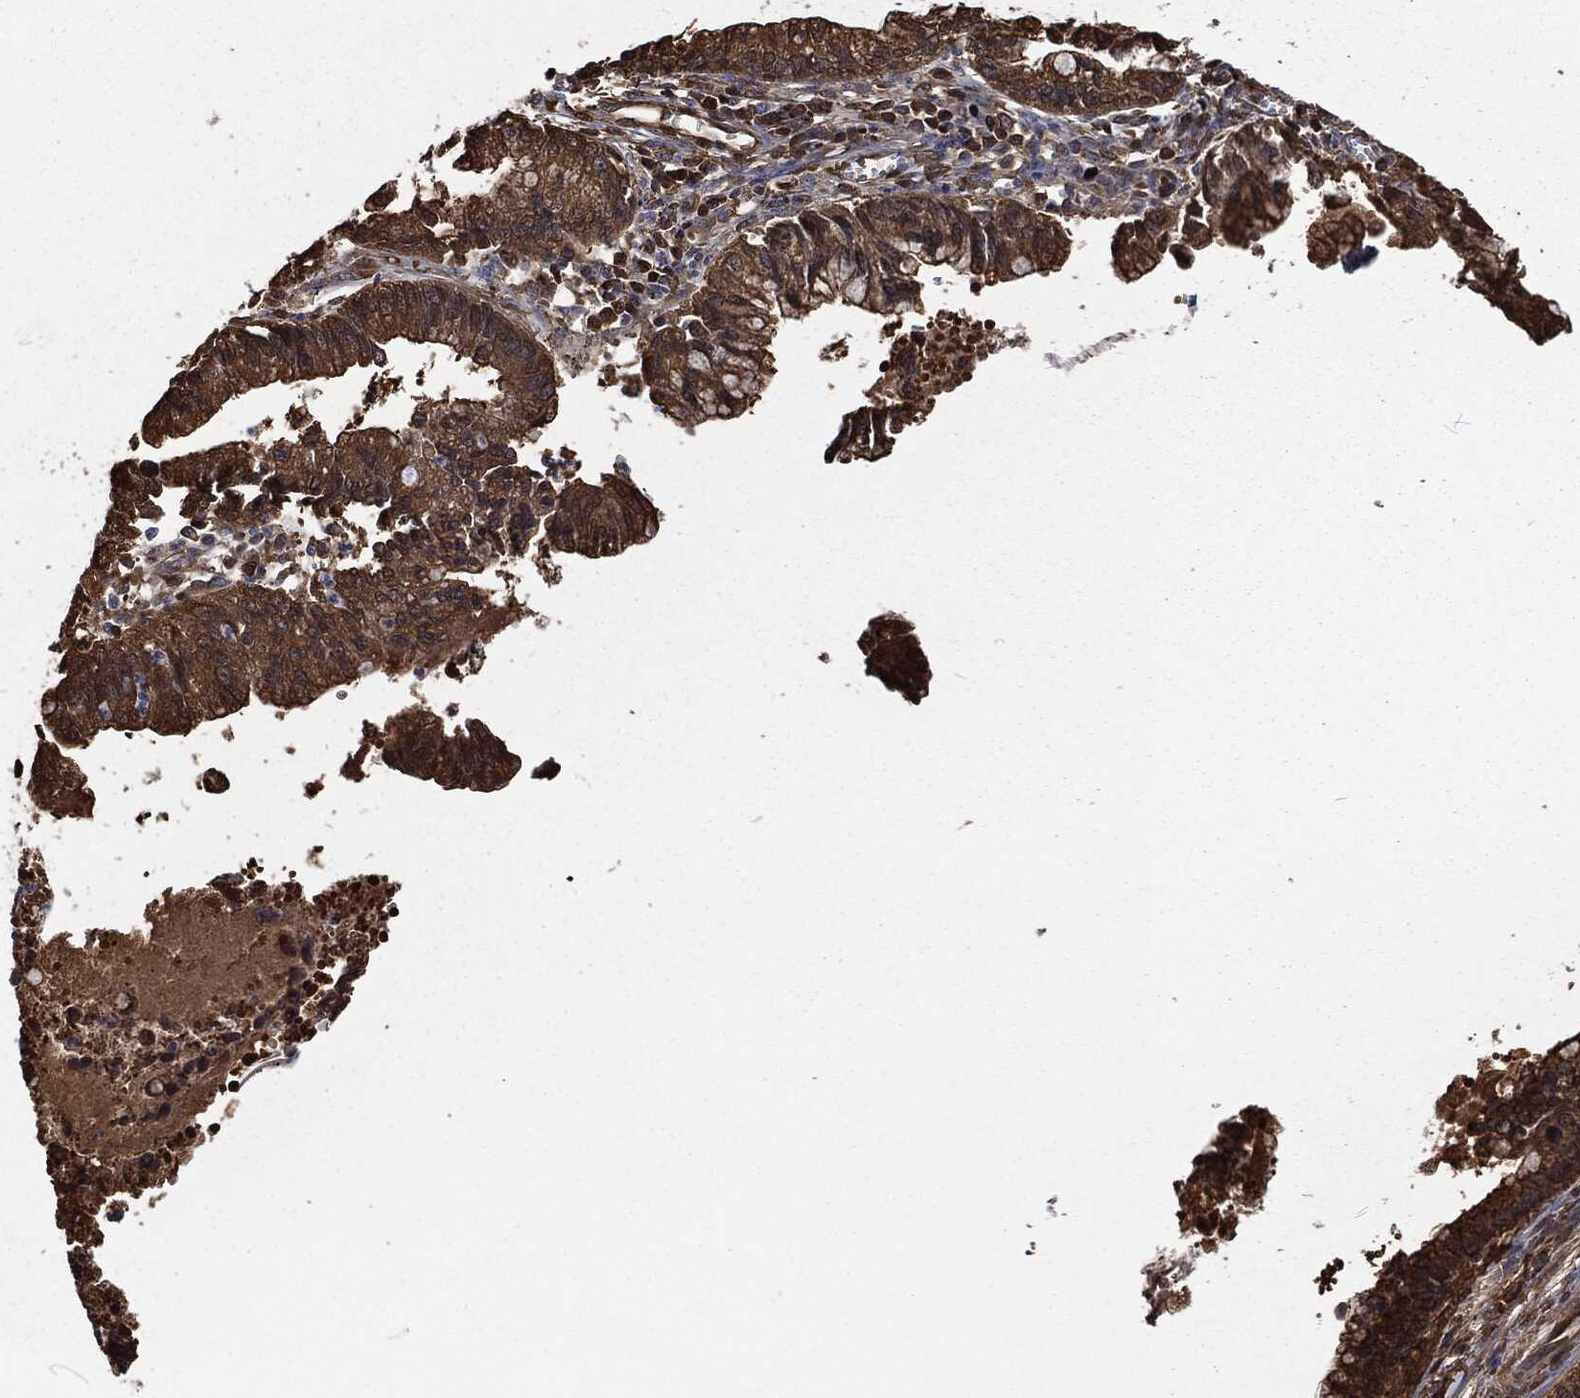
{"staining": {"intensity": "strong", "quantity": "25%-75%", "location": "cytoplasmic/membranous"}, "tissue": "cervical cancer", "cell_type": "Tumor cells", "image_type": "cancer", "snomed": [{"axis": "morphology", "description": "Adenocarcinoma, NOS"}, {"axis": "topography", "description": "Cervix"}], "caption": "Immunohistochemistry (IHC) photomicrograph of human cervical cancer stained for a protein (brown), which demonstrates high levels of strong cytoplasmic/membranous staining in about 25%-75% of tumor cells.", "gene": "PRDX4", "patient": {"sex": "female", "age": 44}}